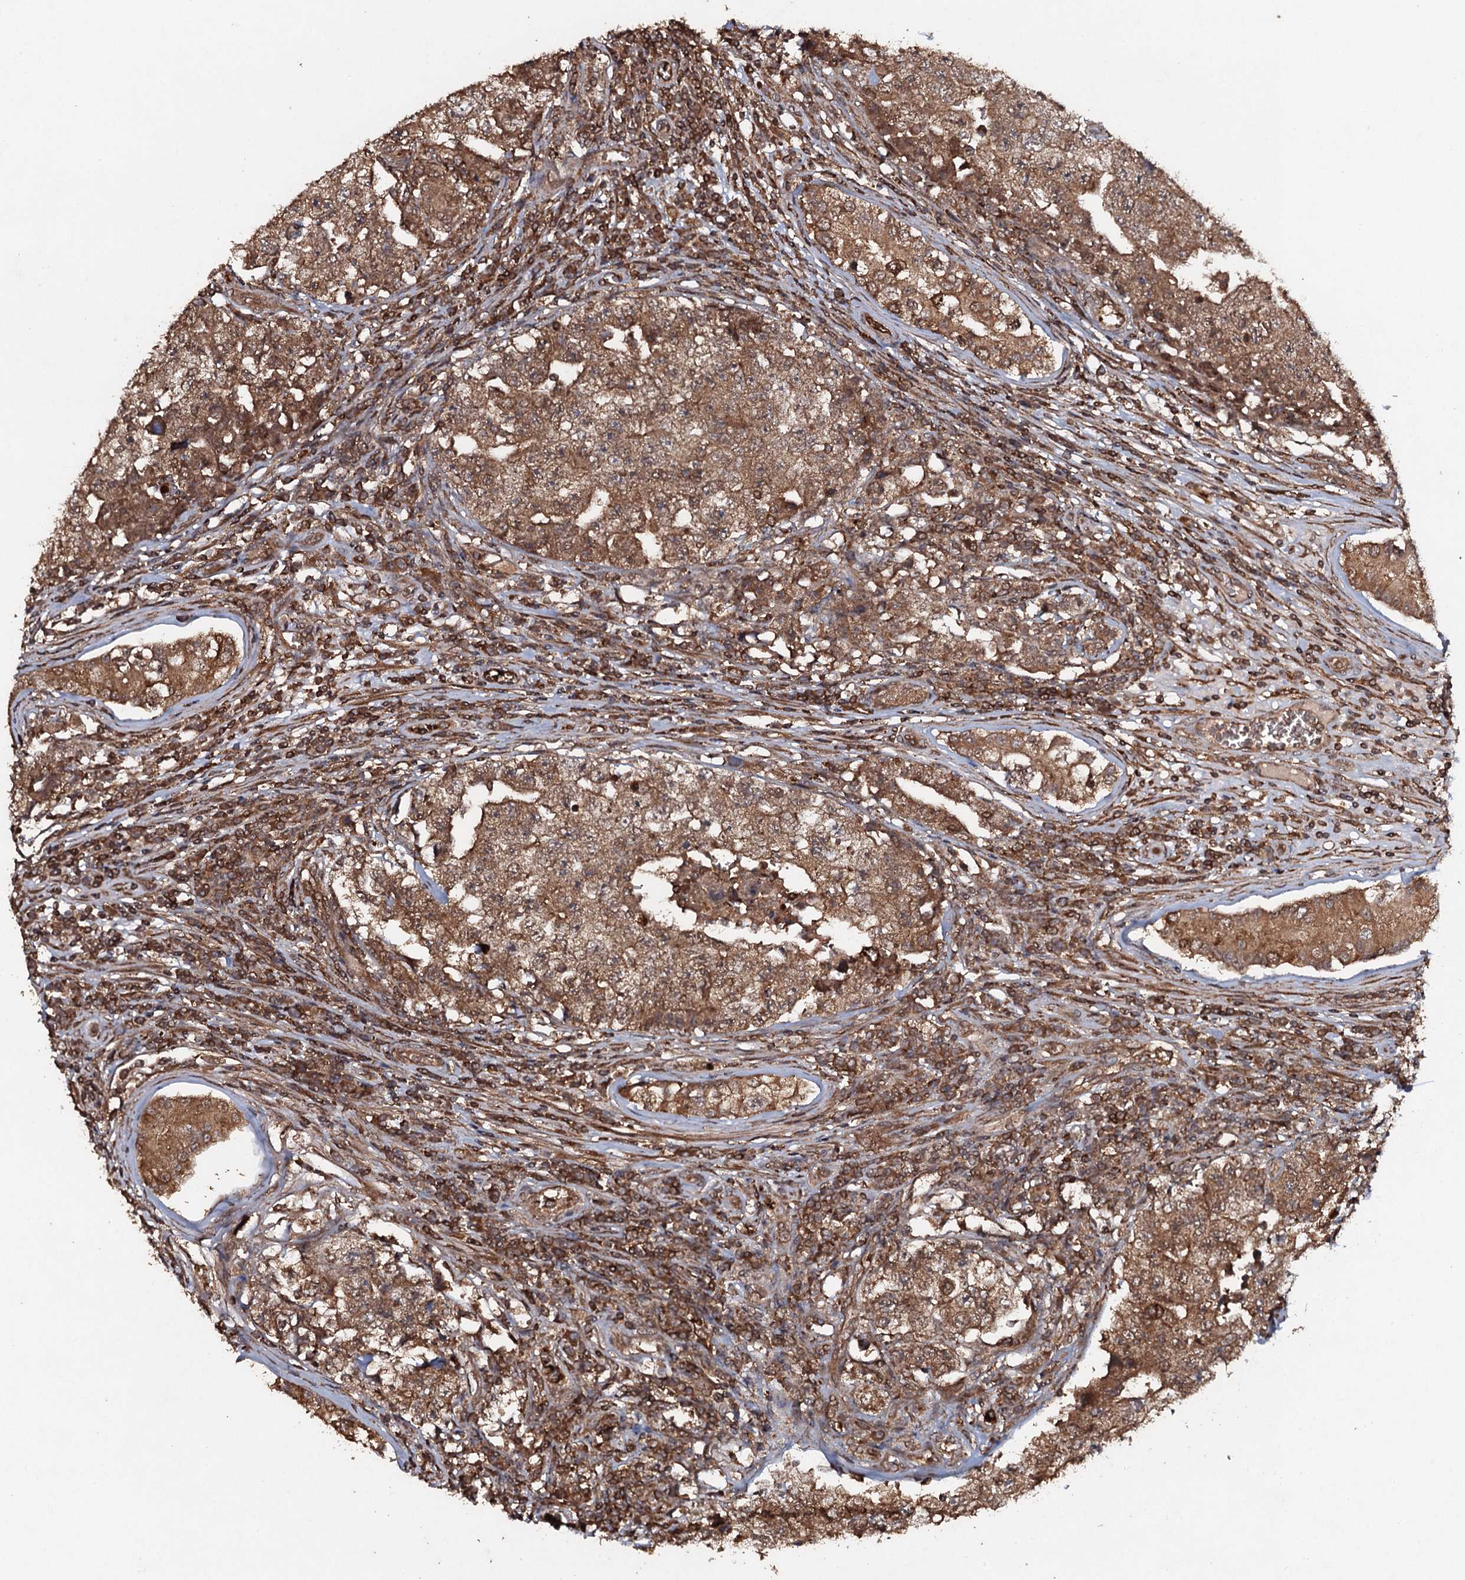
{"staining": {"intensity": "moderate", "quantity": ">75%", "location": "cytoplasmic/membranous"}, "tissue": "testis cancer", "cell_type": "Tumor cells", "image_type": "cancer", "snomed": [{"axis": "morphology", "description": "Carcinoma, Embryonal, NOS"}, {"axis": "topography", "description": "Testis"}], "caption": "About >75% of tumor cells in testis embryonal carcinoma demonstrate moderate cytoplasmic/membranous protein positivity as visualized by brown immunohistochemical staining.", "gene": "ADGRG3", "patient": {"sex": "male", "age": 17}}